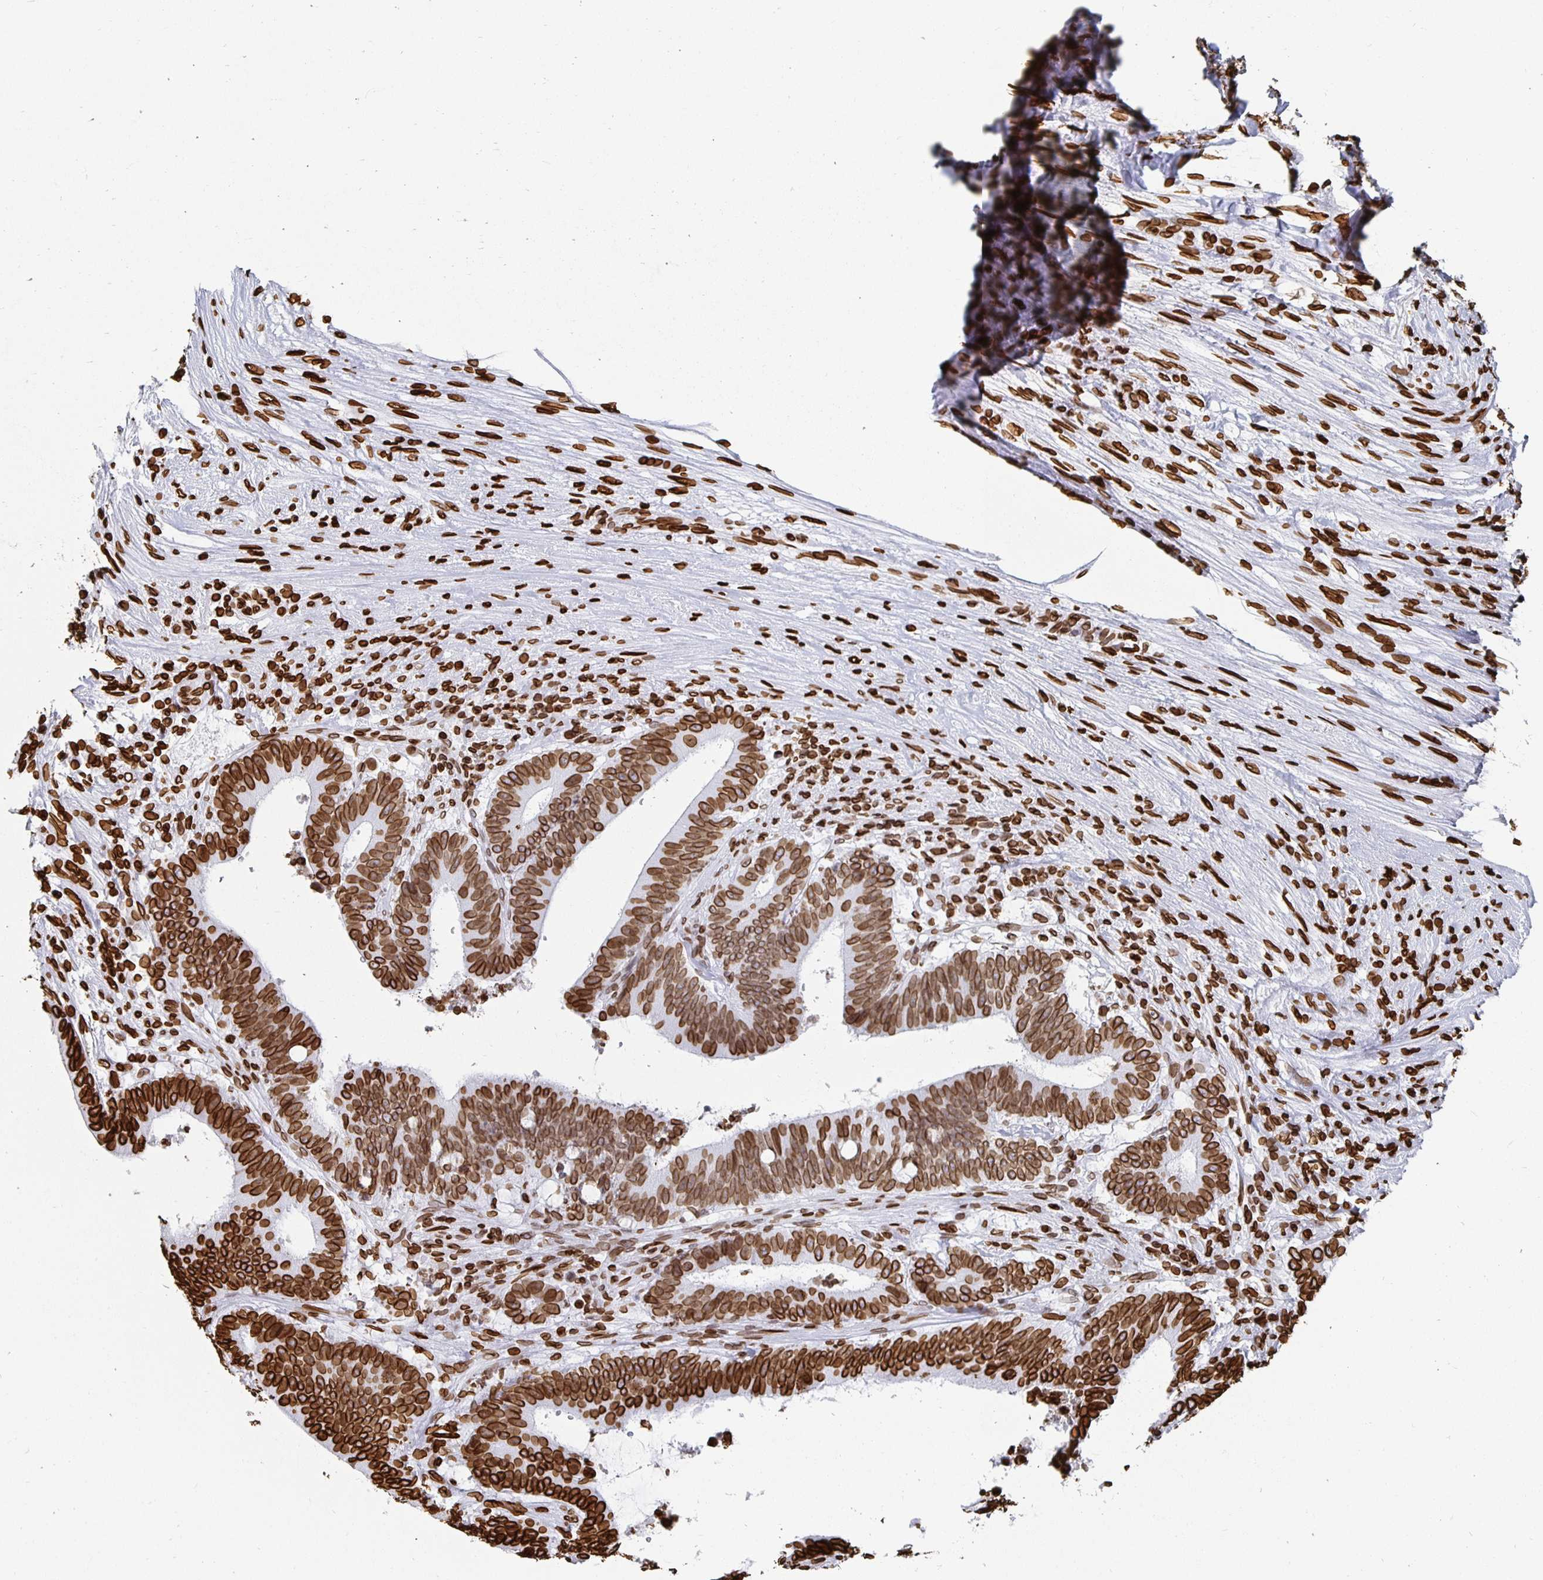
{"staining": {"intensity": "moderate", "quantity": ">75%", "location": "cytoplasmic/membranous,nuclear"}, "tissue": "colorectal cancer", "cell_type": "Tumor cells", "image_type": "cancer", "snomed": [{"axis": "morphology", "description": "Adenocarcinoma, NOS"}, {"axis": "topography", "description": "Colon"}], "caption": "An image of human colorectal cancer (adenocarcinoma) stained for a protein shows moderate cytoplasmic/membranous and nuclear brown staining in tumor cells.", "gene": "LMNB1", "patient": {"sex": "female", "age": 43}}